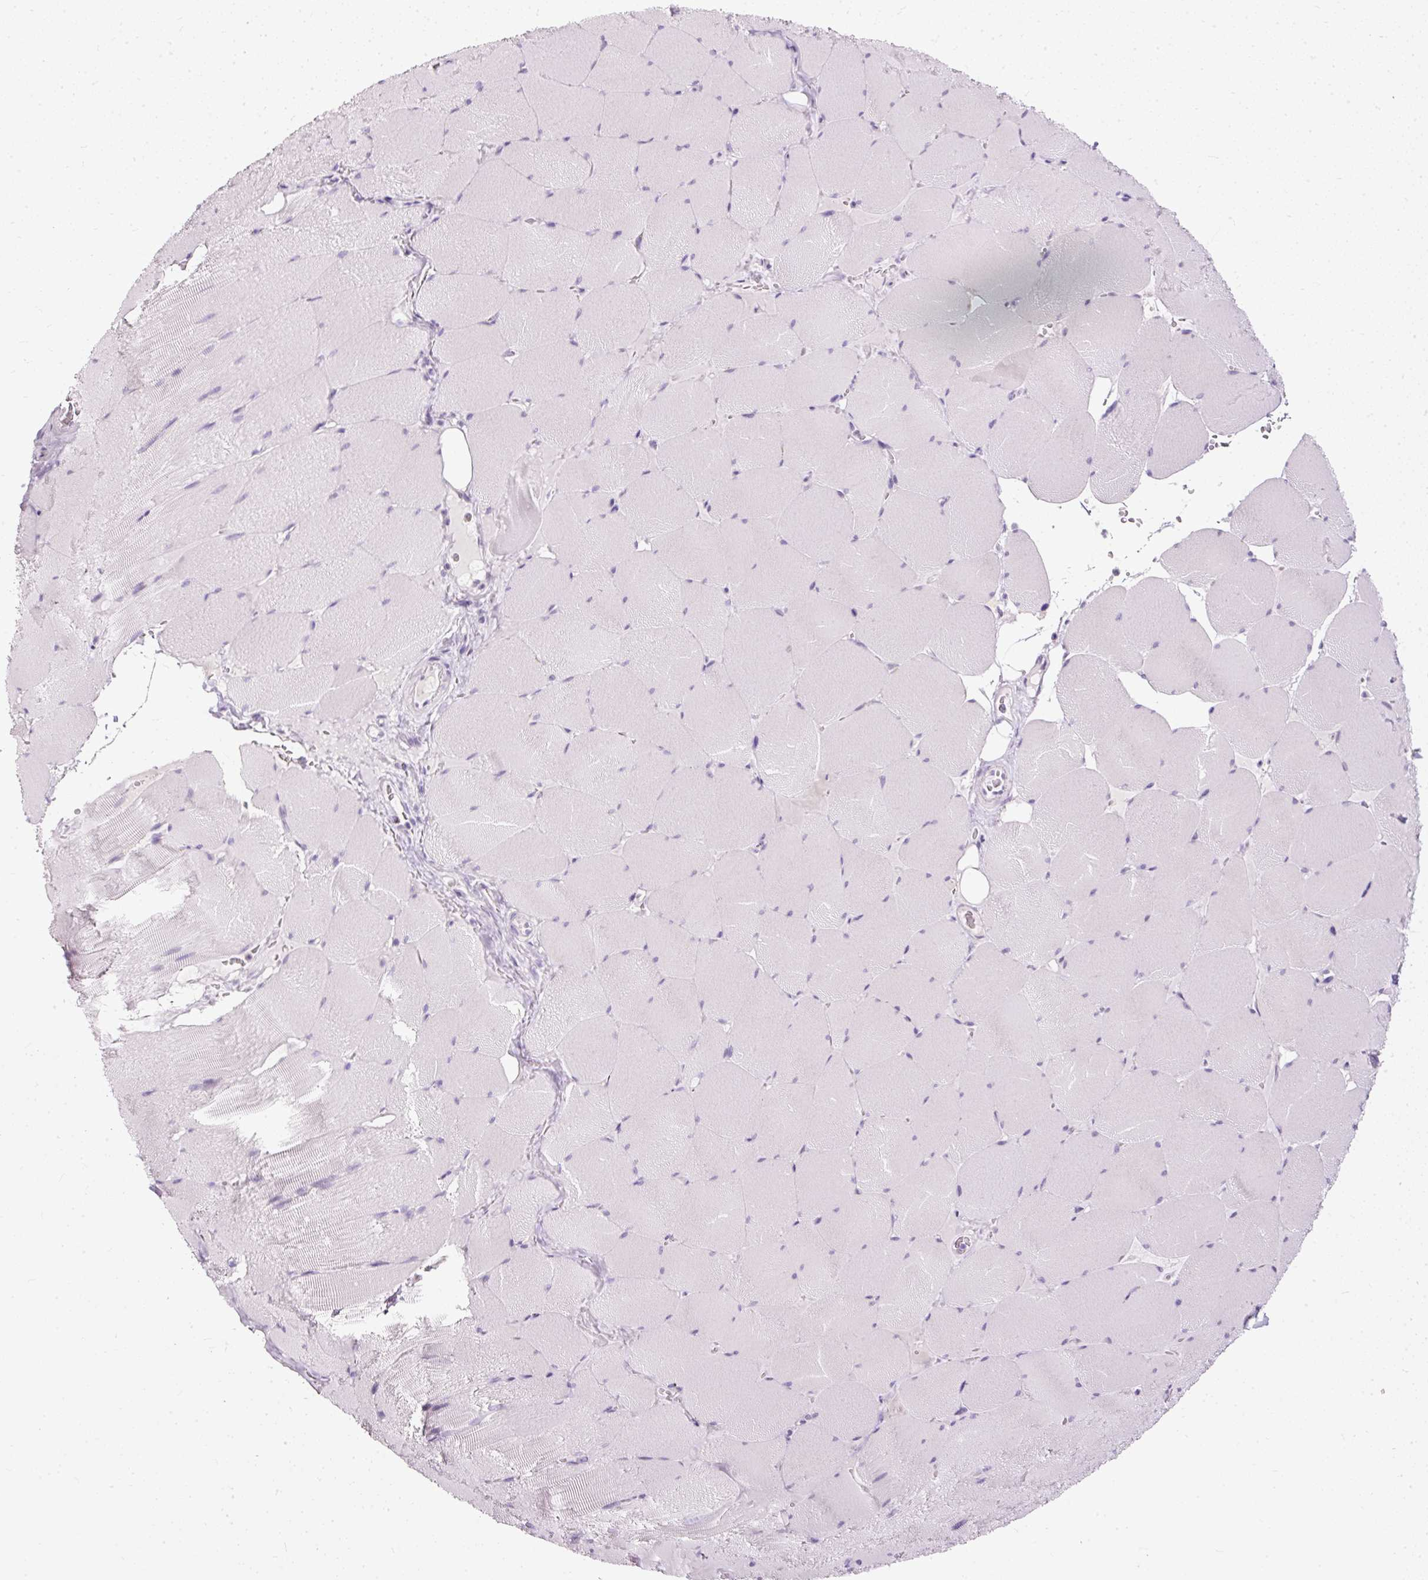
{"staining": {"intensity": "negative", "quantity": "none", "location": "none"}, "tissue": "skeletal muscle", "cell_type": "Myocytes", "image_type": "normal", "snomed": [{"axis": "morphology", "description": "Normal tissue, NOS"}, {"axis": "topography", "description": "Skeletal muscle"}, {"axis": "topography", "description": "Head-Neck"}], "caption": "There is no significant staining in myocytes of skeletal muscle.", "gene": "PDE6B", "patient": {"sex": "male", "age": 66}}